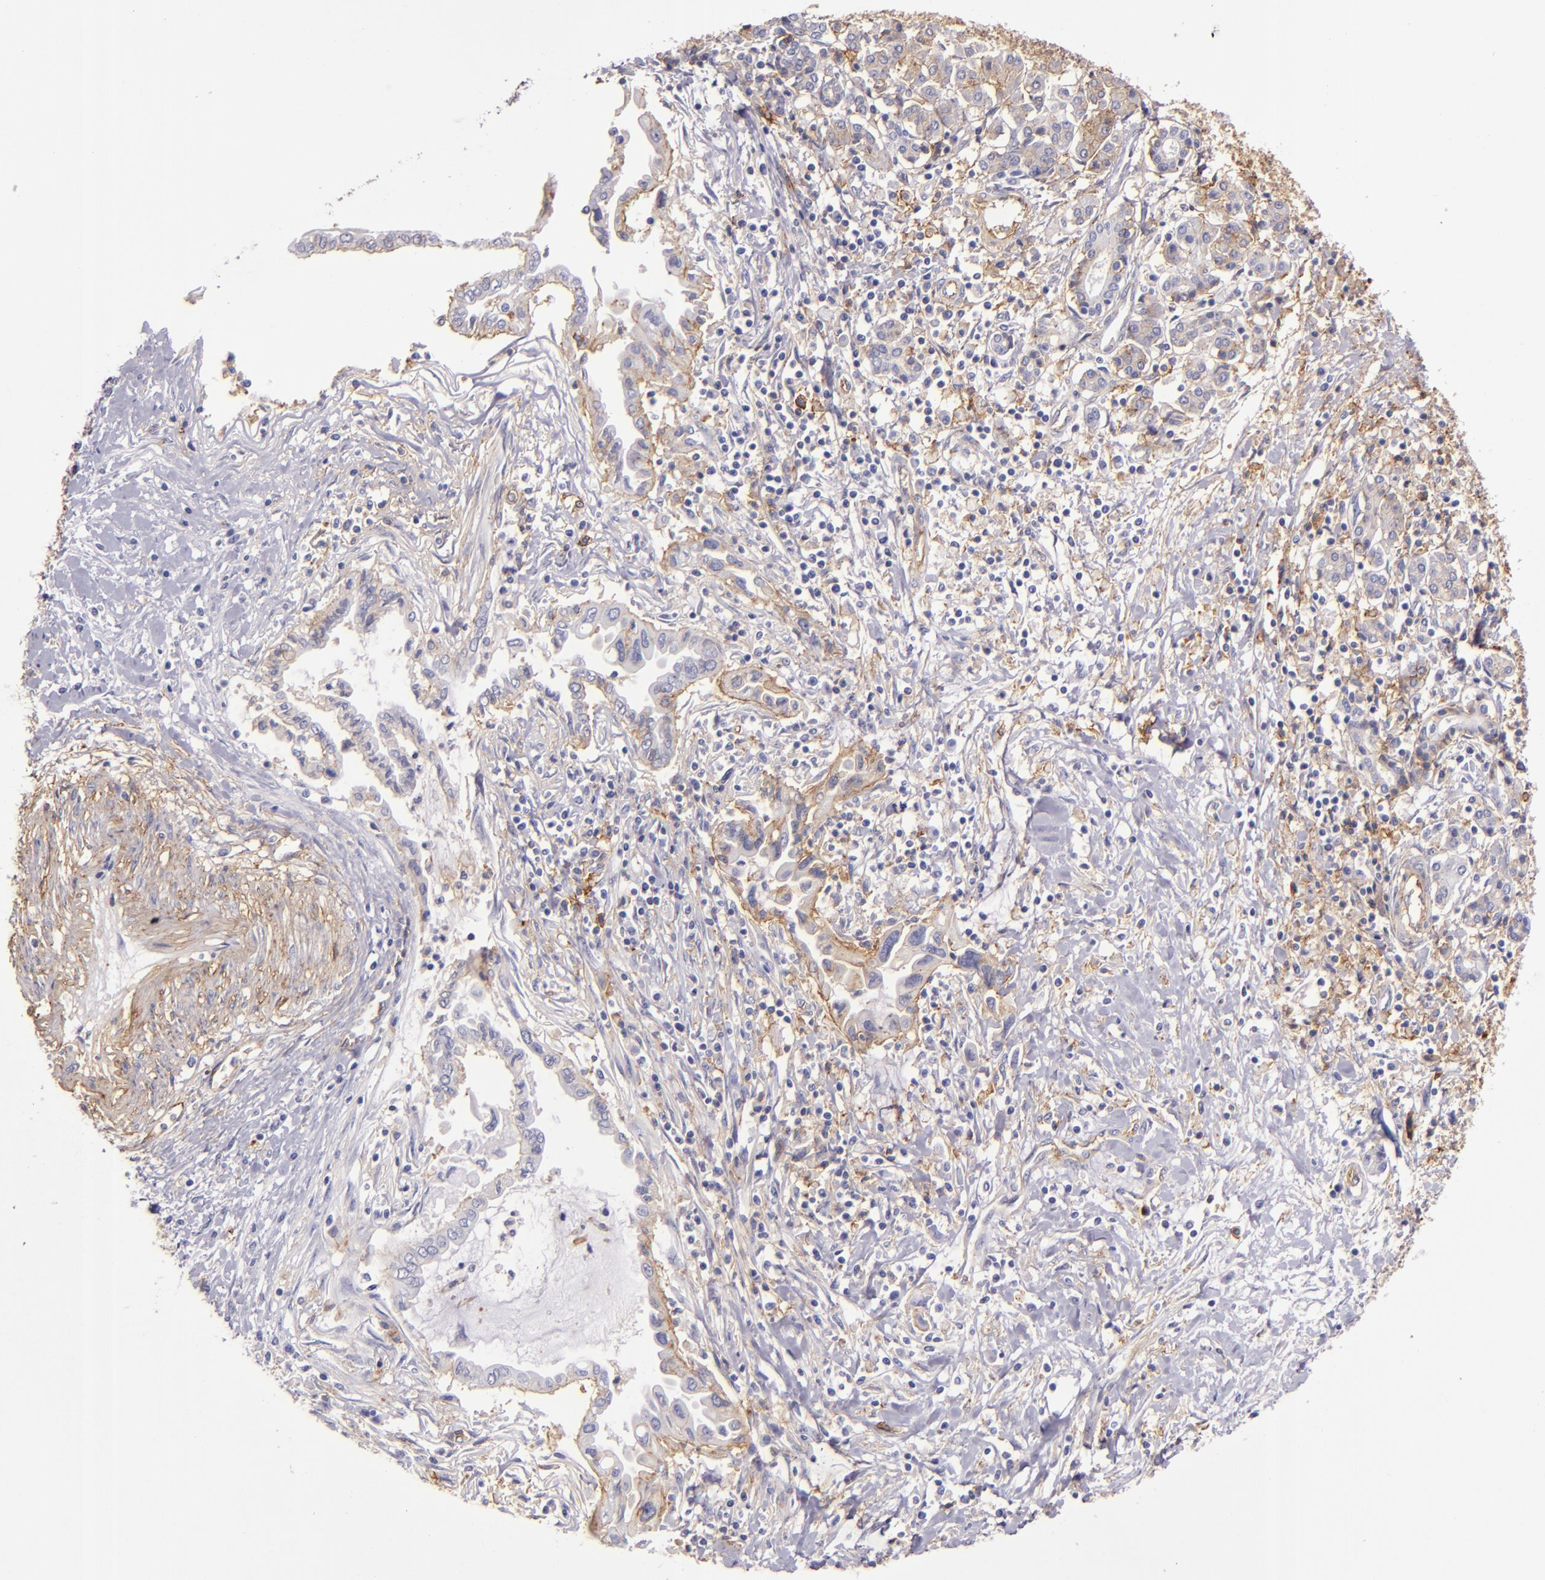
{"staining": {"intensity": "weak", "quantity": ">75%", "location": "cytoplasmic/membranous"}, "tissue": "pancreatic cancer", "cell_type": "Tumor cells", "image_type": "cancer", "snomed": [{"axis": "morphology", "description": "Adenocarcinoma, NOS"}, {"axis": "topography", "description": "Pancreas"}], "caption": "Brown immunohistochemical staining in human pancreatic cancer reveals weak cytoplasmic/membranous staining in about >75% of tumor cells.", "gene": "CD9", "patient": {"sex": "female", "age": 57}}